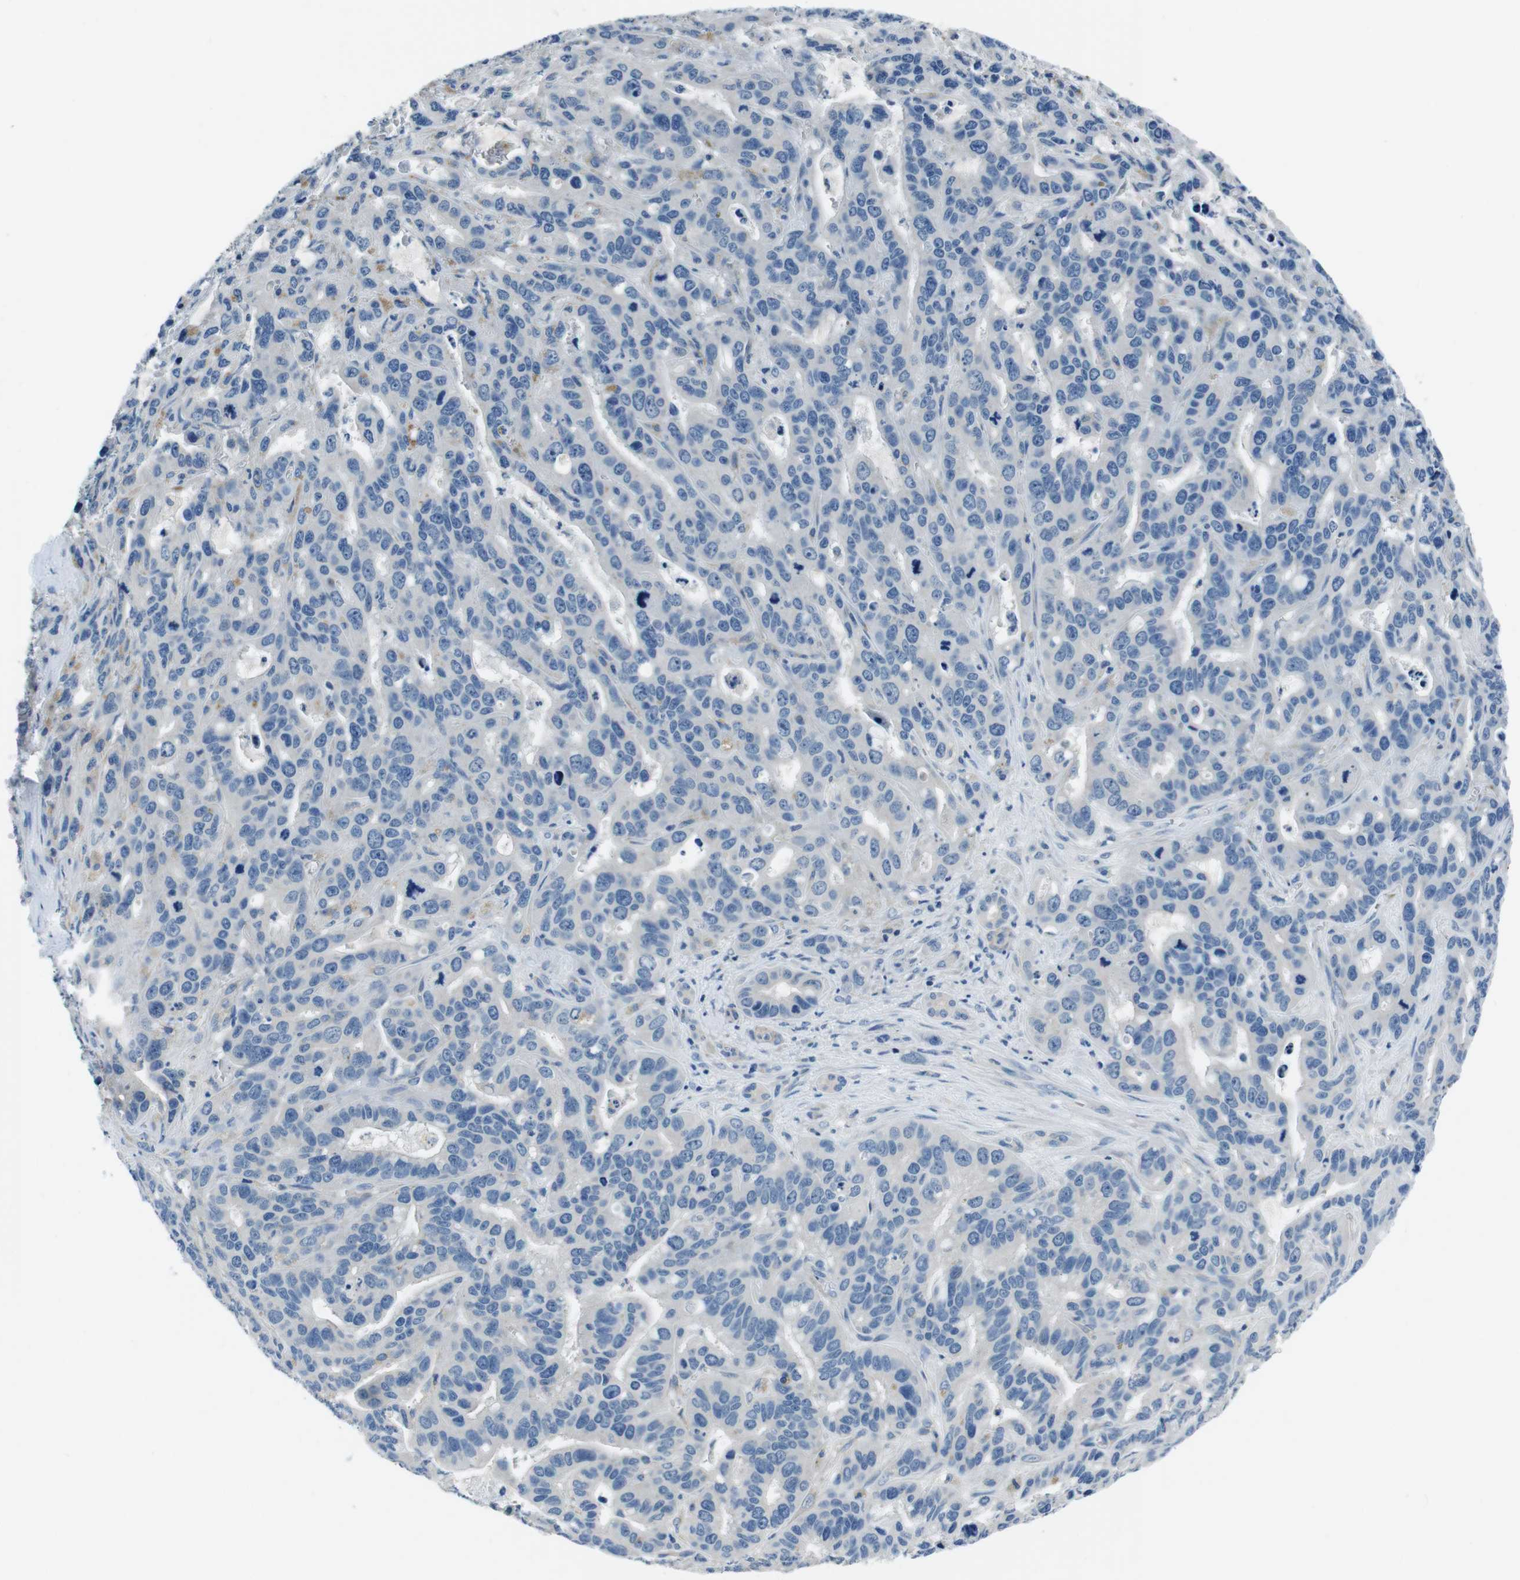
{"staining": {"intensity": "negative", "quantity": "none", "location": "none"}, "tissue": "liver cancer", "cell_type": "Tumor cells", "image_type": "cancer", "snomed": [{"axis": "morphology", "description": "Cholangiocarcinoma"}, {"axis": "topography", "description": "Liver"}], "caption": "Immunohistochemistry (IHC) photomicrograph of neoplastic tissue: cholangiocarcinoma (liver) stained with DAB reveals no significant protein staining in tumor cells.", "gene": "CASQ1", "patient": {"sex": "female", "age": 65}}